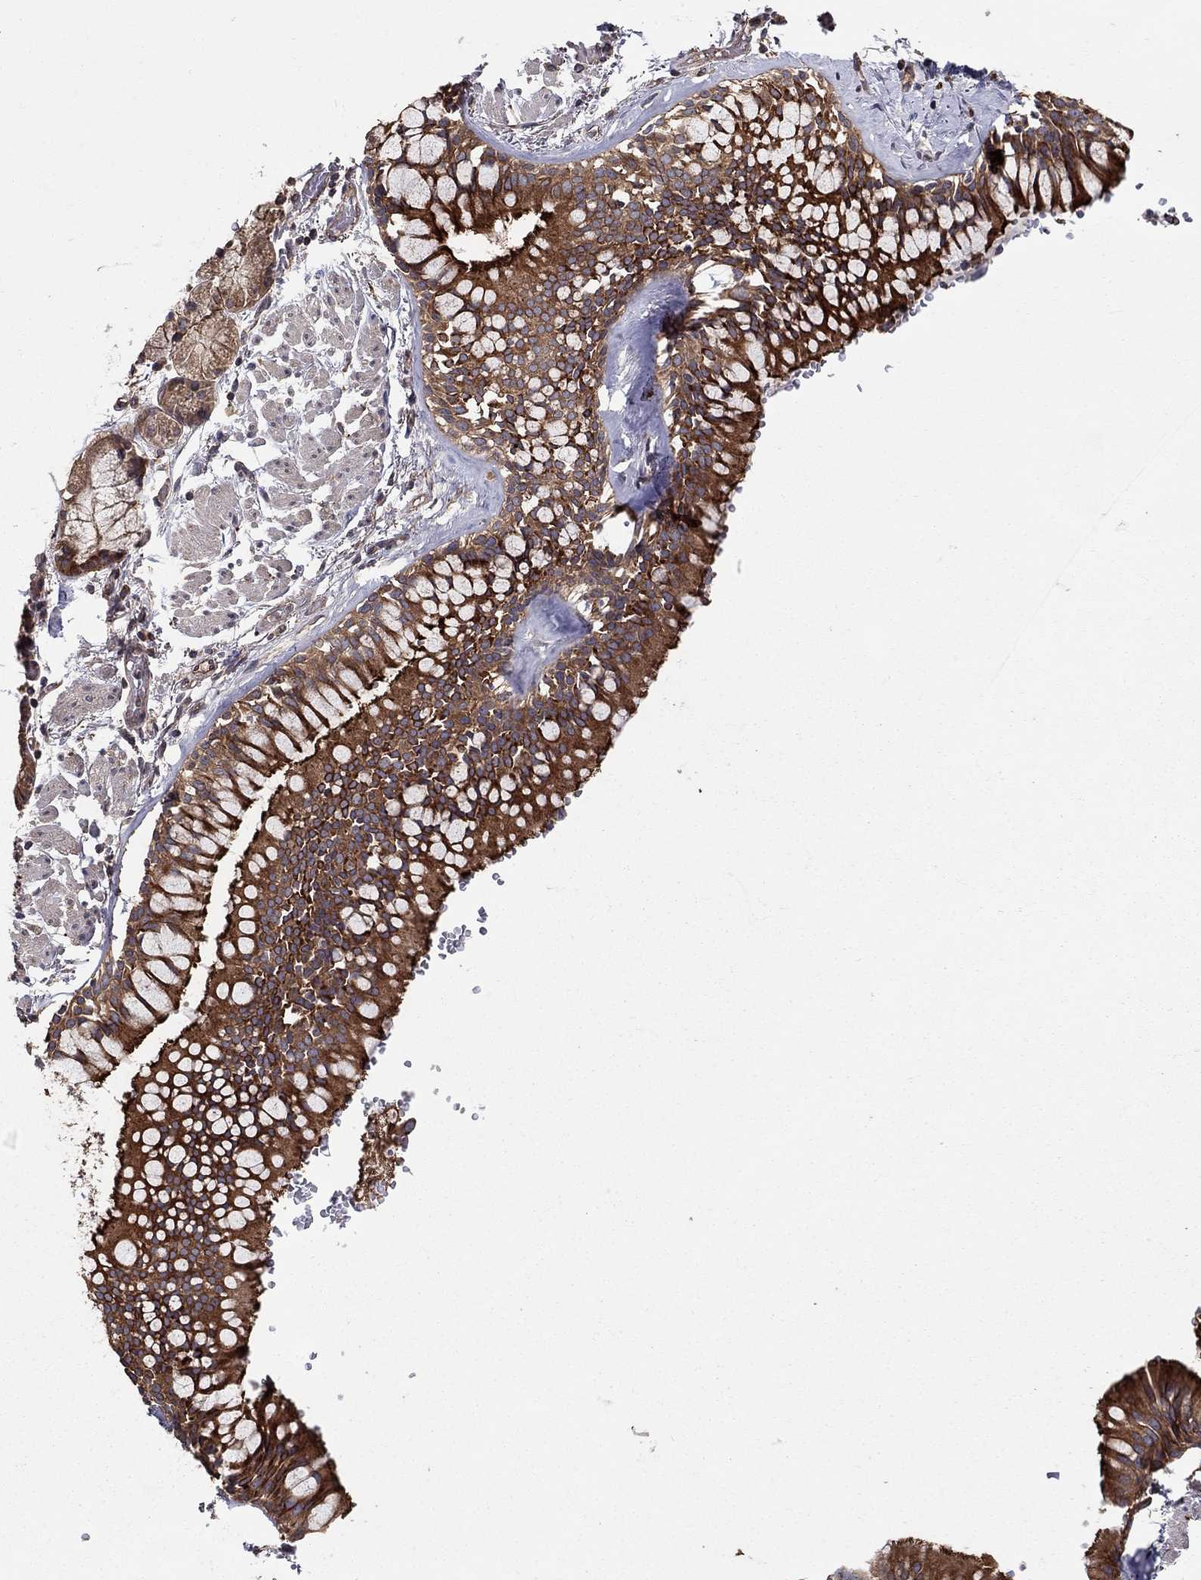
{"staining": {"intensity": "strong", "quantity": ">75%", "location": "cytoplasmic/membranous"}, "tissue": "bronchus", "cell_type": "Respiratory epithelial cells", "image_type": "normal", "snomed": [{"axis": "morphology", "description": "Normal tissue, NOS"}, {"axis": "topography", "description": "Bronchus"}, {"axis": "topography", "description": "Lung"}], "caption": "Immunohistochemistry (IHC) histopathology image of benign bronchus: human bronchus stained using IHC reveals high levels of strong protein expression localized specifically in the cytoplasmic/membranous of respiratory epithelial cells, appearing as a cytoplasmic/membranous brown color.", "gene": "BMERB1", "patient": {"sex": "female", "age": 57}}